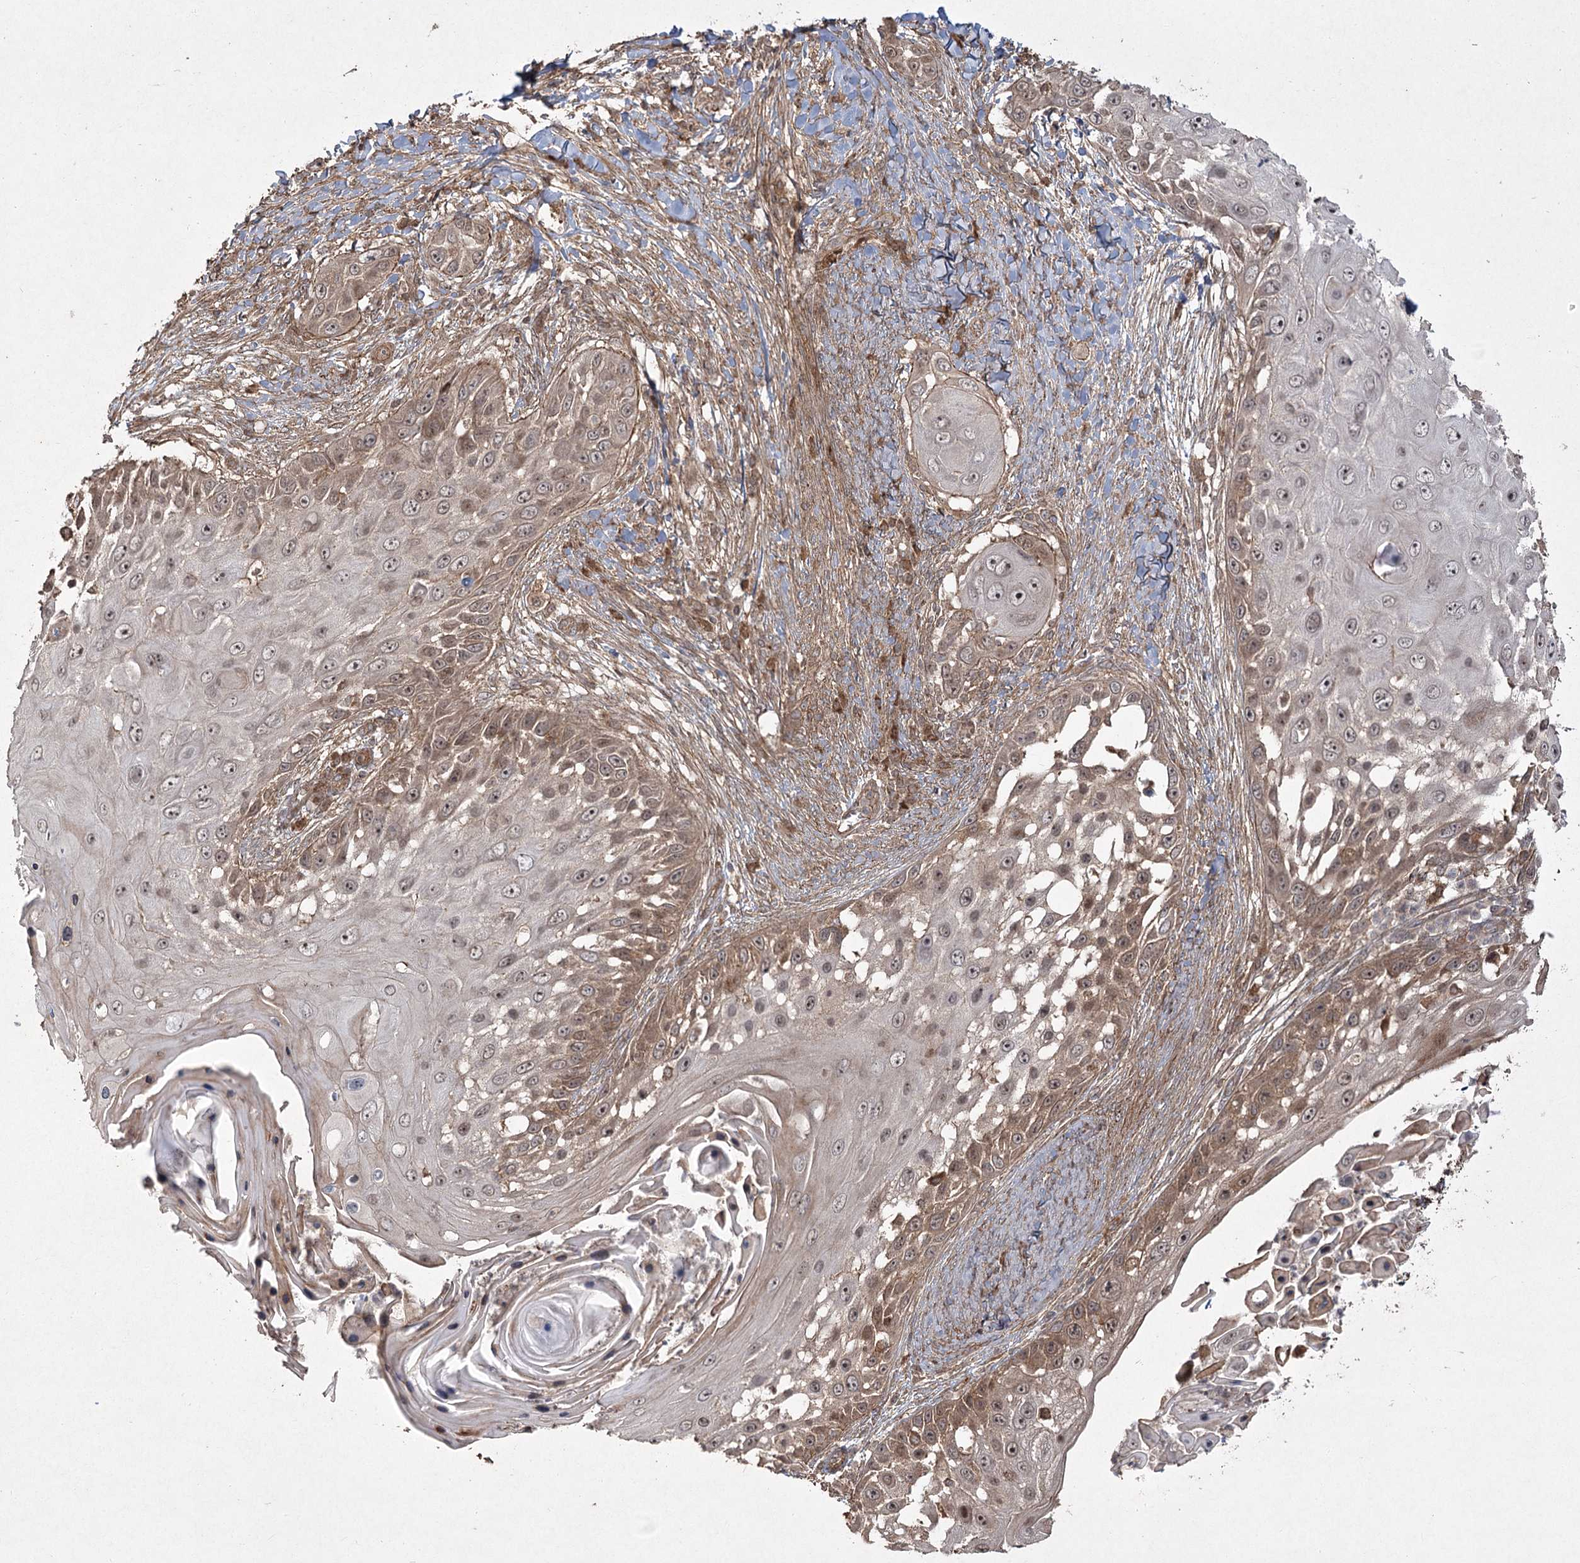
{"staining": {"intensity": "moderate", "quantity": ">75%", "location": "cytoplasmic/membranous,nuclear"}, "tissue": "skin cancer", "cell_type": "Tumor cells", "image_type": "cancer", "snomed": [{"axis": "morphology", "description": "Squamous cell carcinoma, NOS"}, {"axis": "topography", "description": "Skin"}], "caption": "A brown stain highlights moderate cytoplasmic/membranous and nuclear positivity of a protein in skin squamous cell carcinoma tumor cells.", "gene": "CPLANE1", "patient": {"sex": "female", "age": 44}}